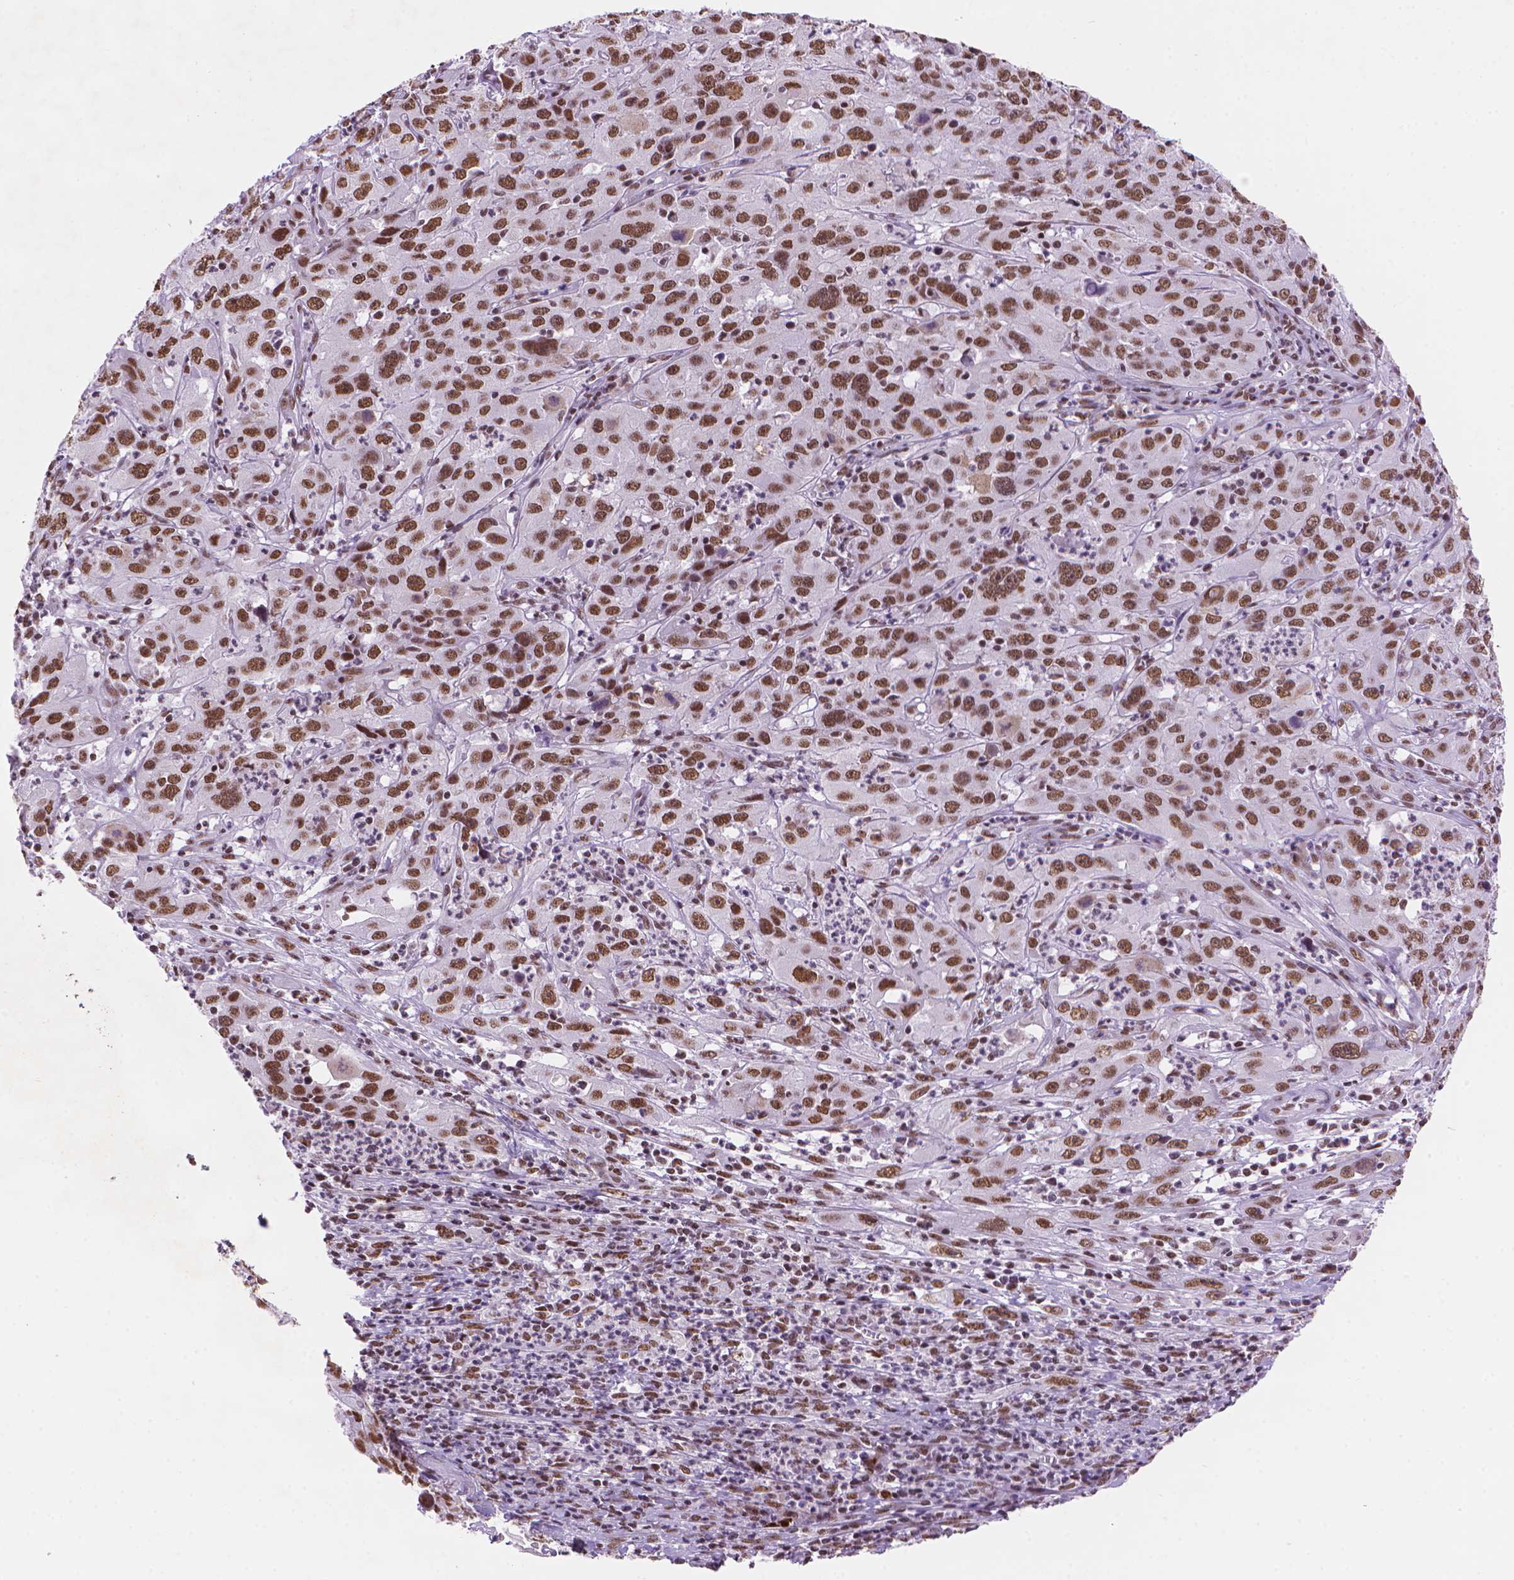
{"staining": {"intensity": "moderate", "quantity": ">75%", "location": "nuclear"}, "tissue": "cervical cancer", "cell_type": "Tumor cells", "image_type": "cancer", "snomed": [{"axis": "morphology", "description": "Squamous cell carcinoma, NOS"}, {"axis": "topography", "description": "Cervix"}], "caption": "Immunohistochemical staining of human cervical cancer (squamous cell carcinoma) exhibits medium levels of moderate nuclear protein staining in approximately >75% of tumor cells. Nuclei are stained in blue.", "gene": "RPA4", "patient": {"sex": "female", "age": 32}}